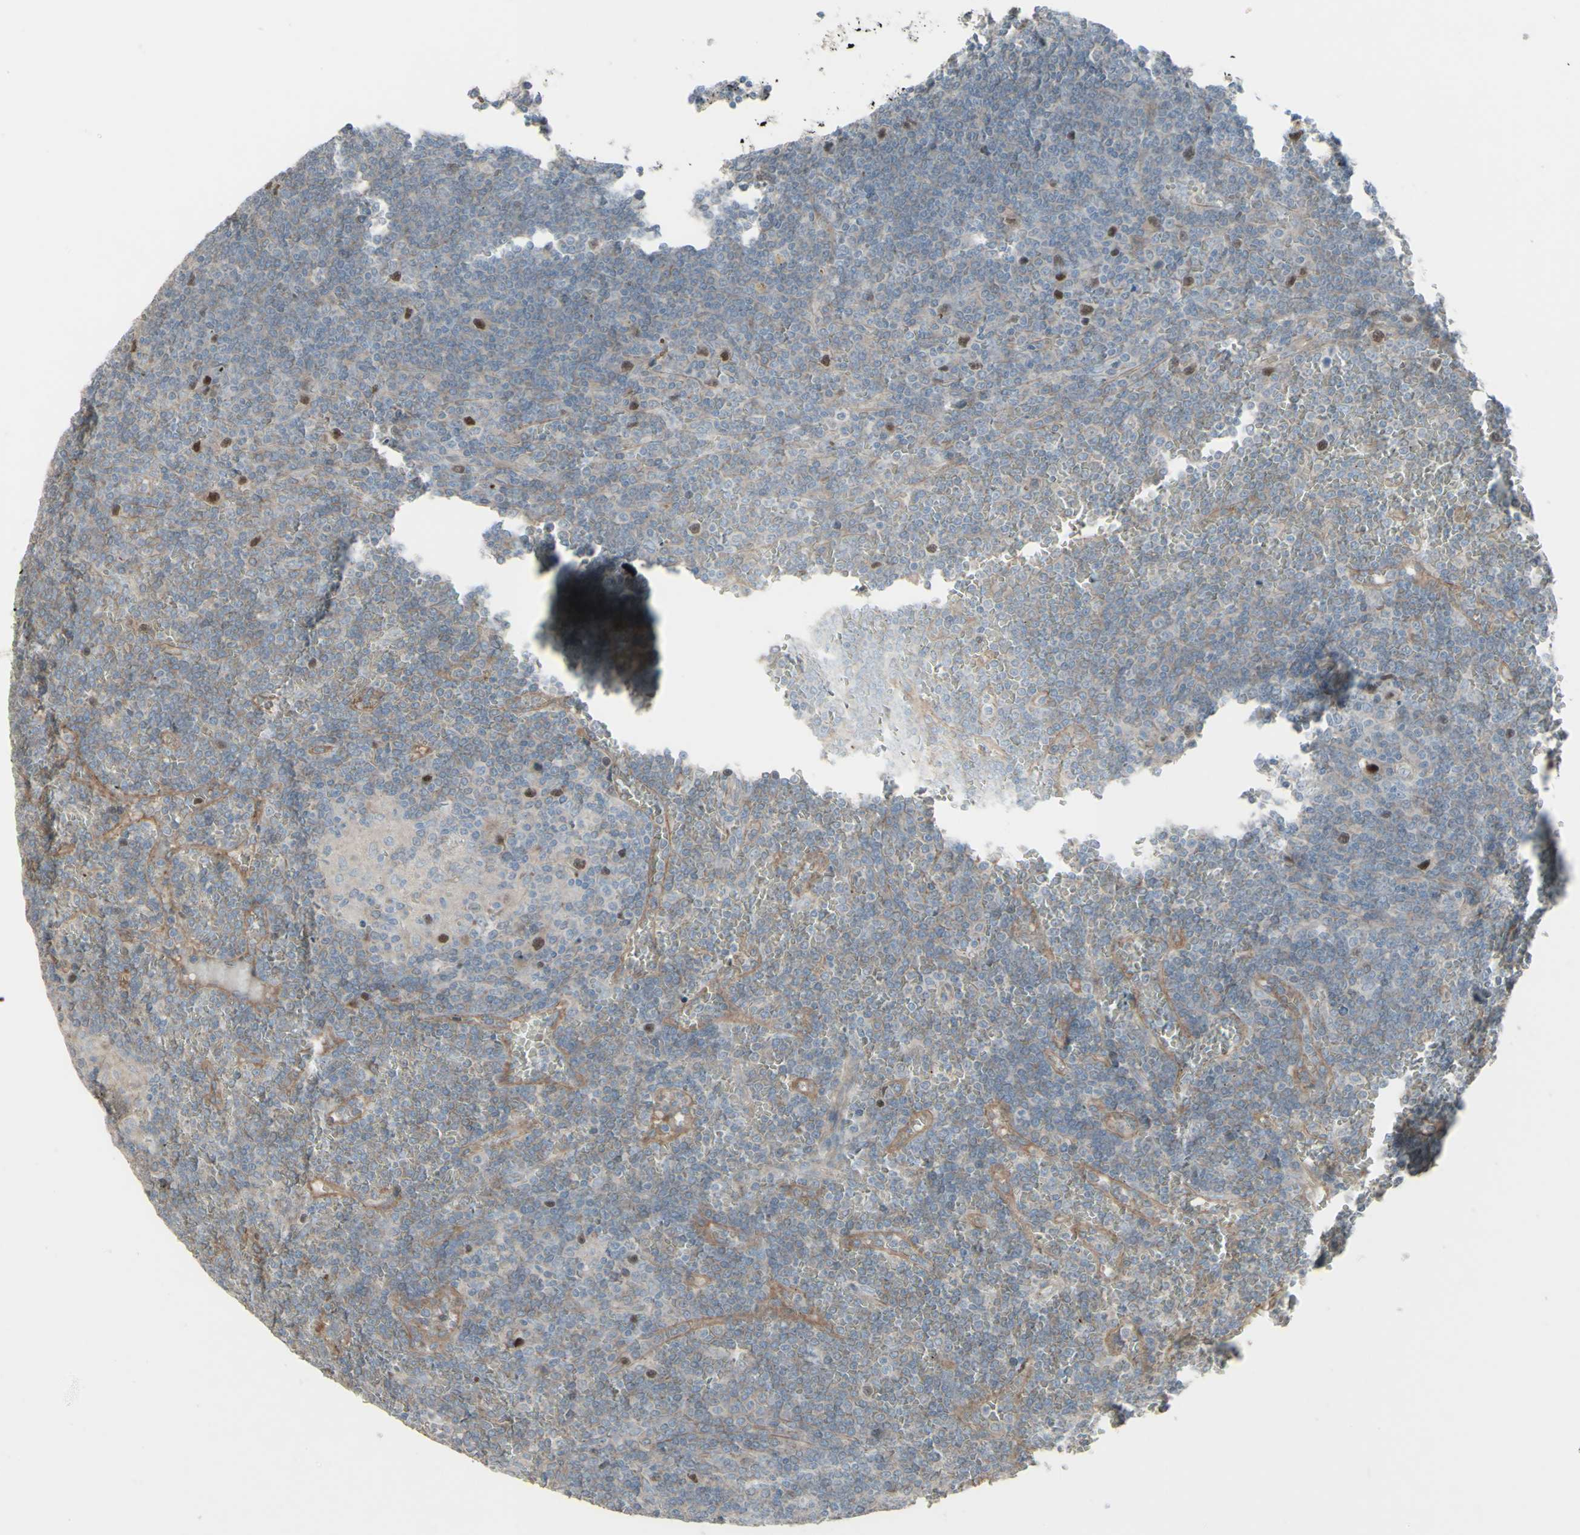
{"staining": {"intensity": "strong", "quantity": "<25%", "location": "nuclear"}, "tissue": "lymphoma", "cell_type": "Tumor cells", "image_type": "cancer", "snomed": [{"axis": "morphology", "description": "Malignant lymphoma, non-Hodgkin's type, Low grade"}, {"axis": "topography", "description": "Spleen"}], "caption": "This is a micrograph of immunohistochemistry staining of malignant lymphoma, non-Hodgkin's type (low-grade), which shows strong expression in the nuclear of tumor cells.", "gene": "GMNN", "patient": {"sex": "female", "age": 19}}